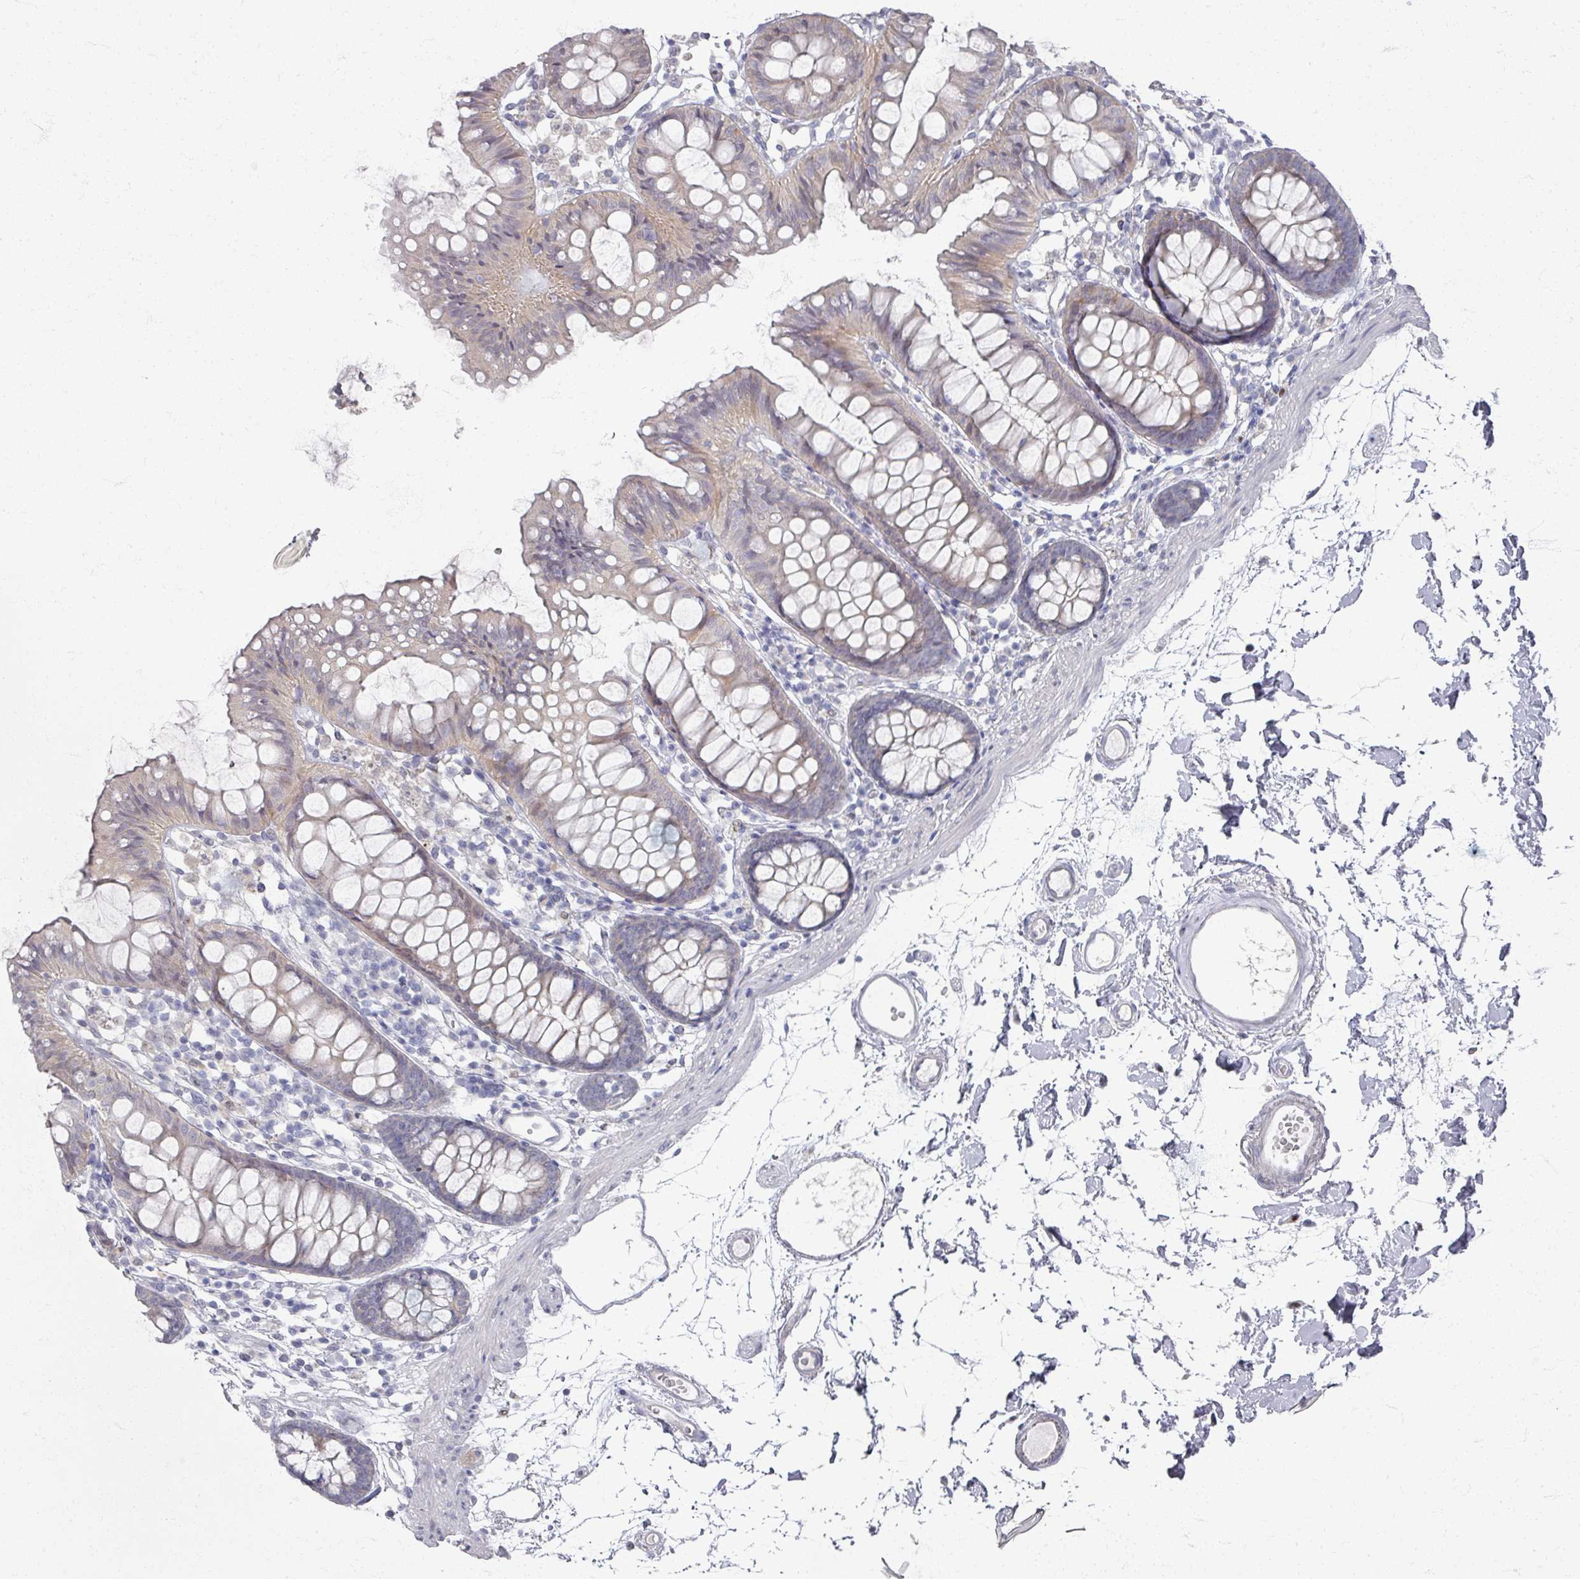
{"staining": {"intensity": "negative", "quantity": "none", "location": "none"}, "tissue": "colon", "cell_type": "Endothelial cells", "image_type": "normal", "snomed": [{"axis": "morphology", "description": "Normal tissue, NOS"}, {"axis": "topography", "description": "Colon"}], "caption": "Colon was stained to show a protein in brown. There is no significant positivity in endothelial cells. (IHC, brightfield microscopy, high magnification).", "gene": "TTYH3", "patient": {"sex": "female", "age": 84}}